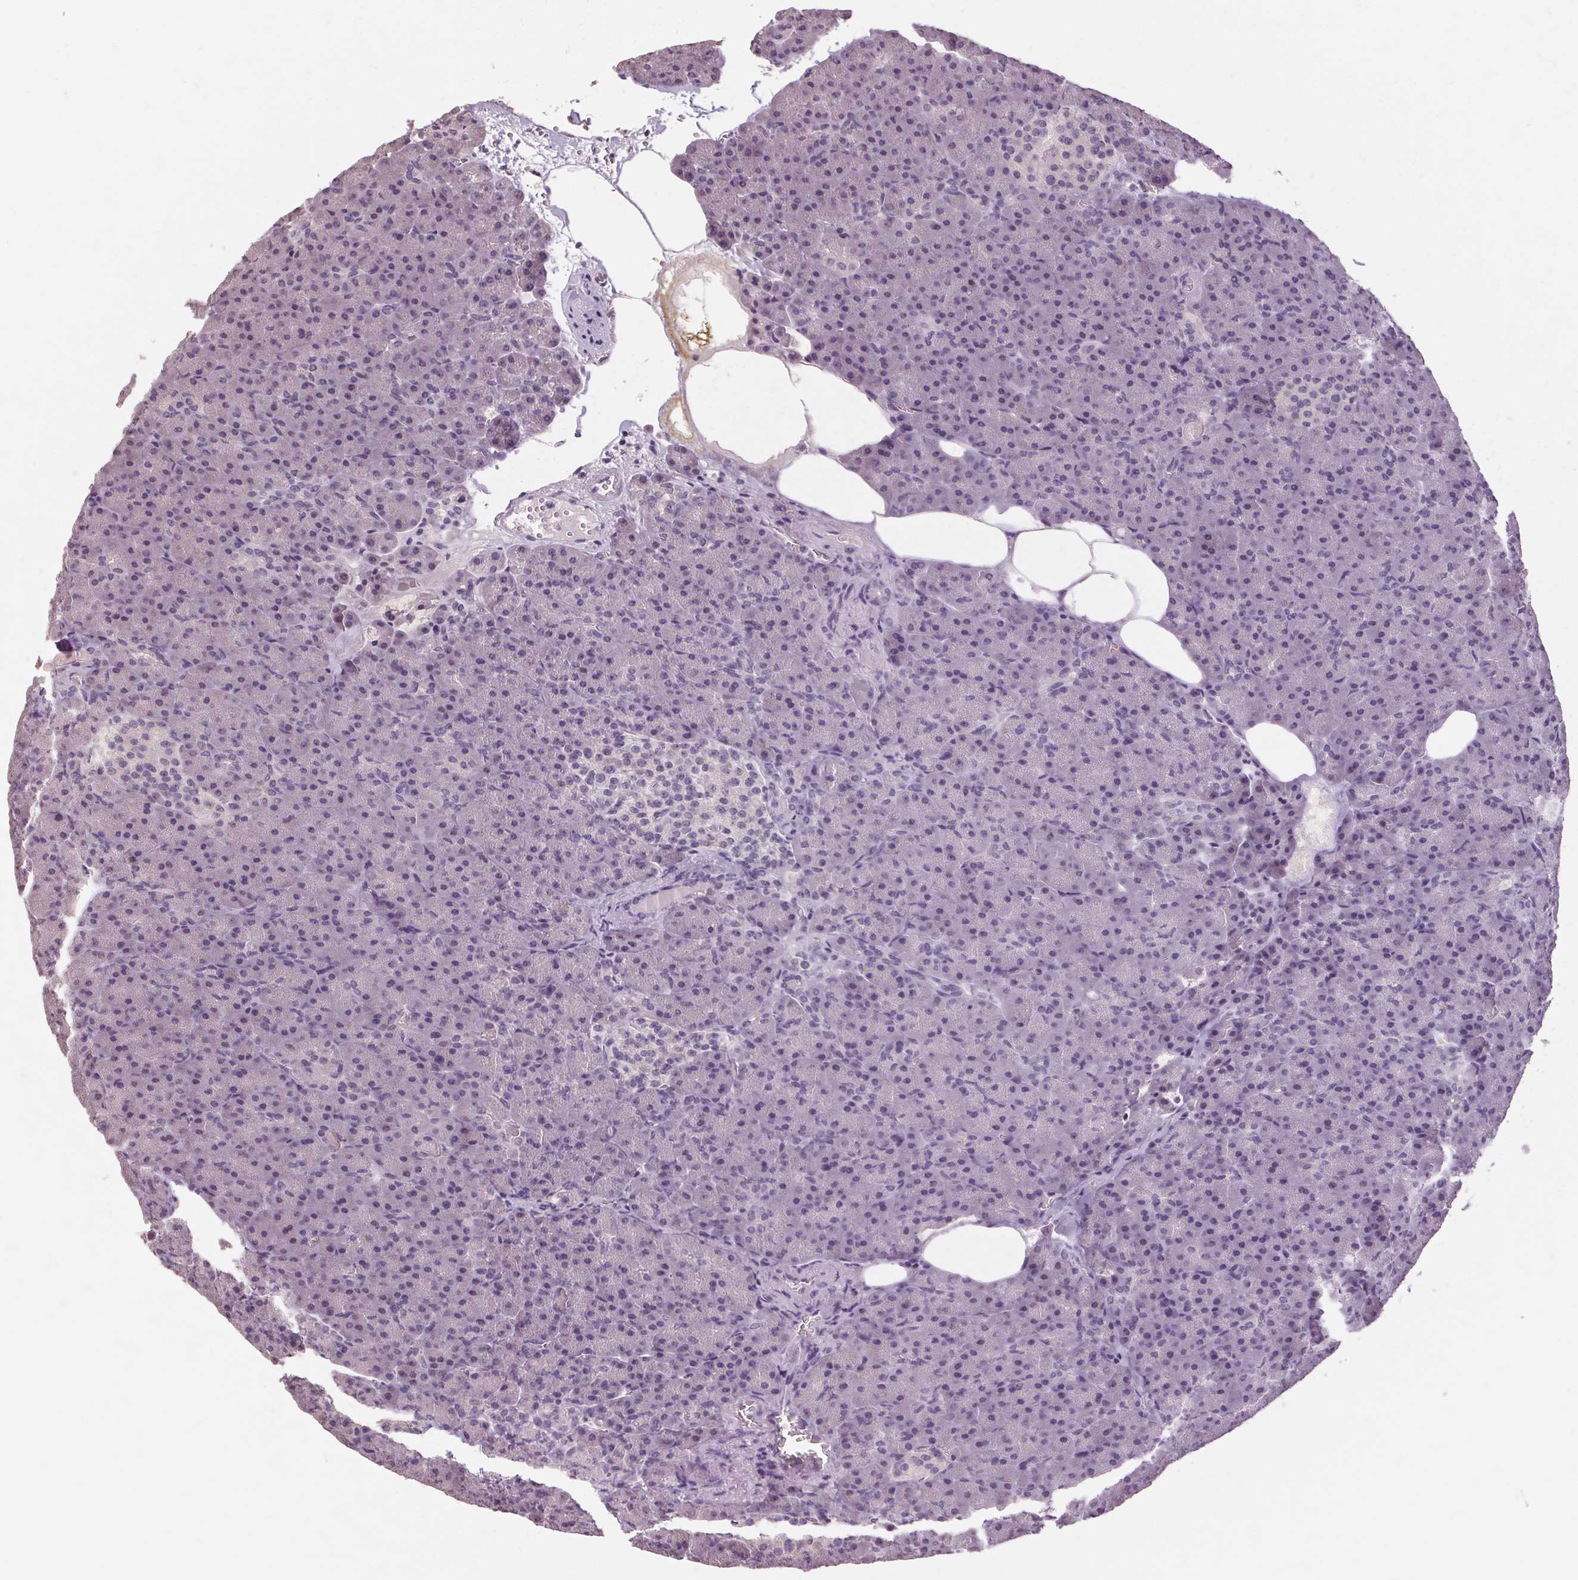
{"staining": {"intensity": "negative", "quantity": "none", "location": "none"}, "tissue": "pancreas", "cell_type": "Exocrine glandular cells", "image_type": "normal", "snomed": [{"axis": "morphology", "description": "Normal tissue, NOS"}, {"axis": "topography", "description": "Pancreas"}], "caption": "IHC of unremarkable human pancreas exhibits no expression in exocrine glandular cells.", "gene": "POMC", "patient": {"sex": "female", "age": 74}}